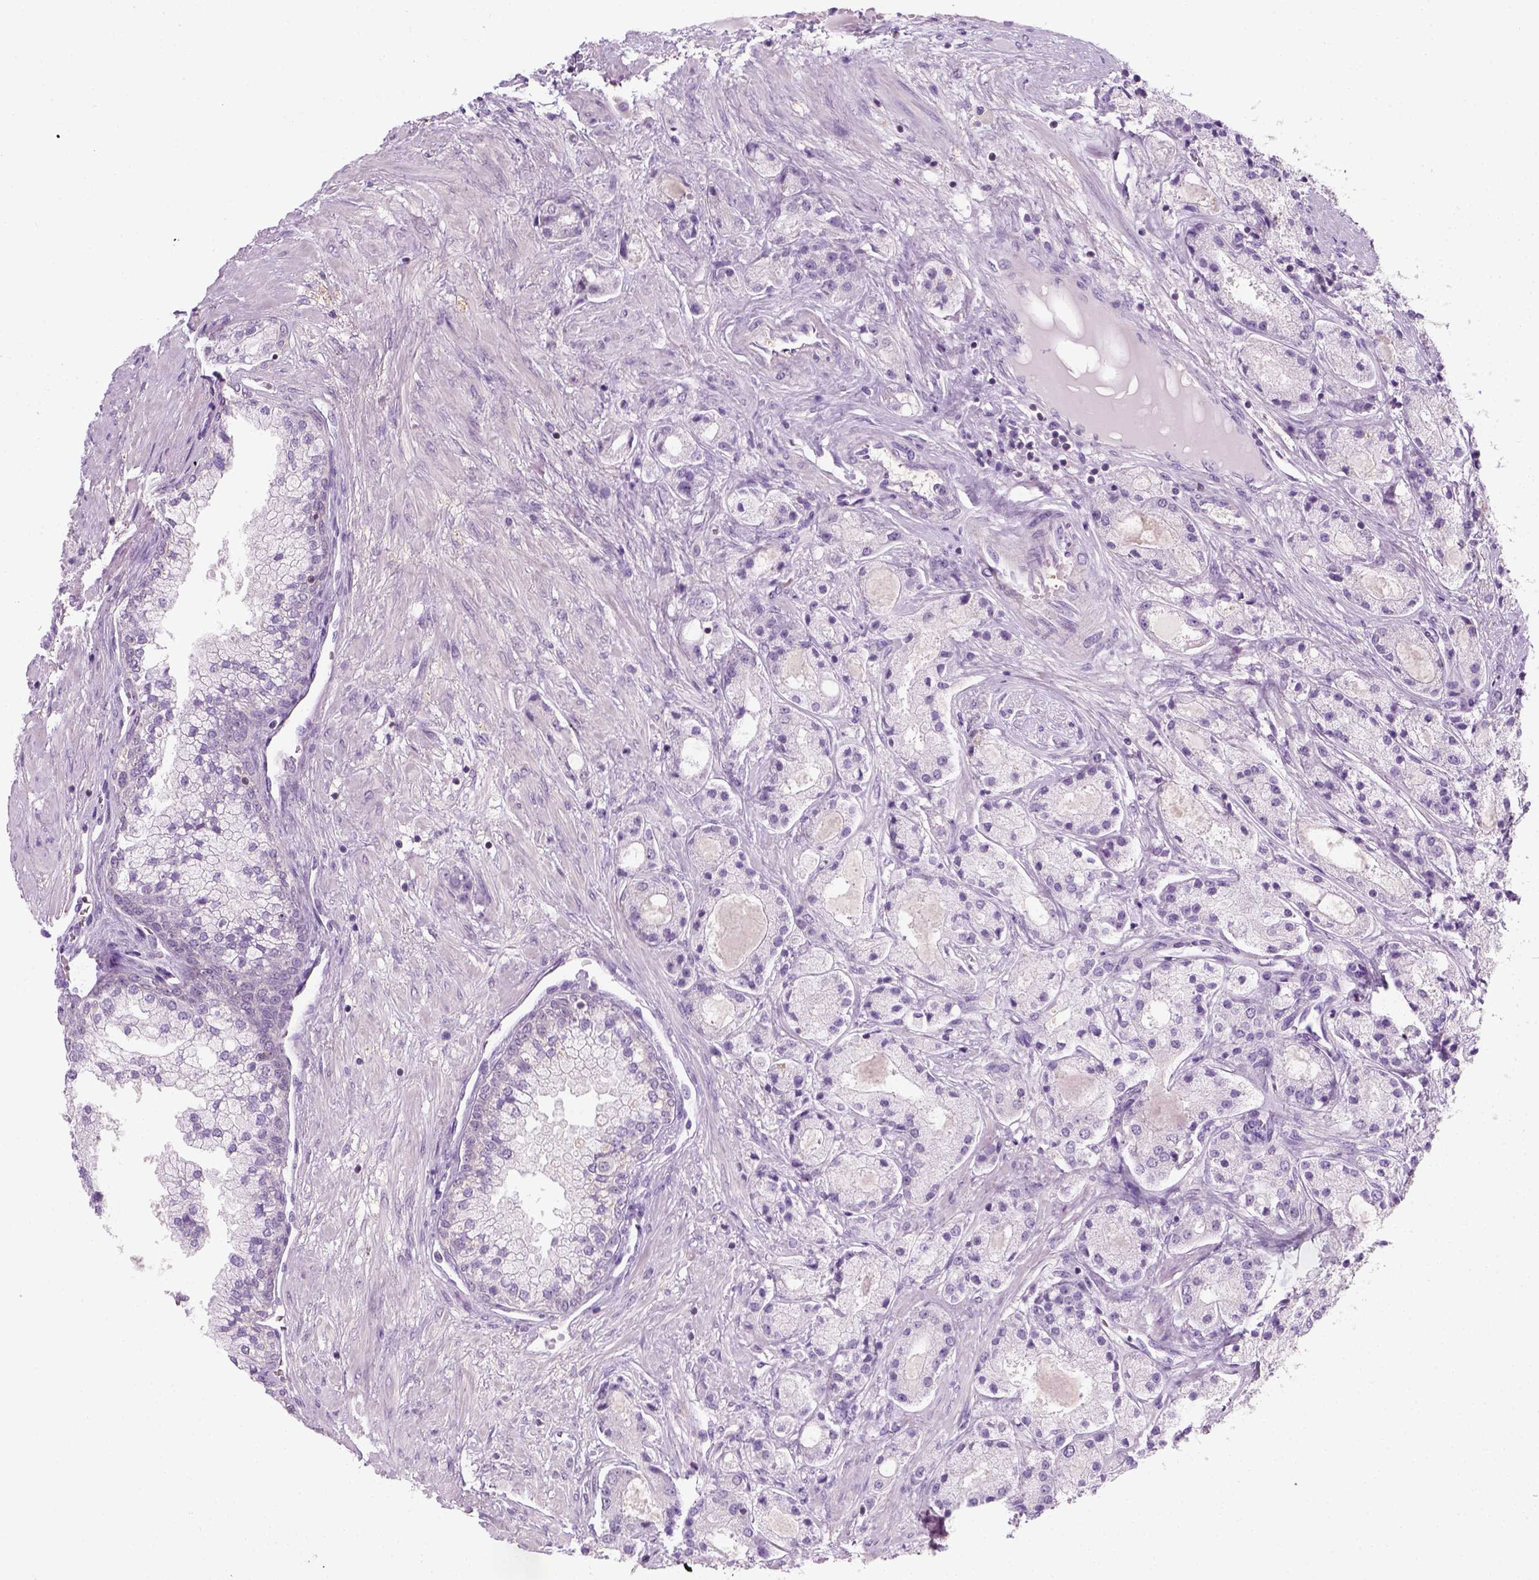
{"staining": {"intensity": "negative", "quantity": "none", "location": "none"}, "tissue": "prostate cancer", "cell_type": "Tumor cells", "image_type": "cancer", "snomed": [{"axis": "morphology", "description": "Adenocarcinoma, High grade"}, {"axis": "topography", "description": "Prostate"}], "caption": "Protein analysis of adenocarcinoma (high-grade) (prostate) demonstrates no significant positivity in tumor cells.", "gene": "EPHB1", "patient": {"sex": "male", "age": 67}}